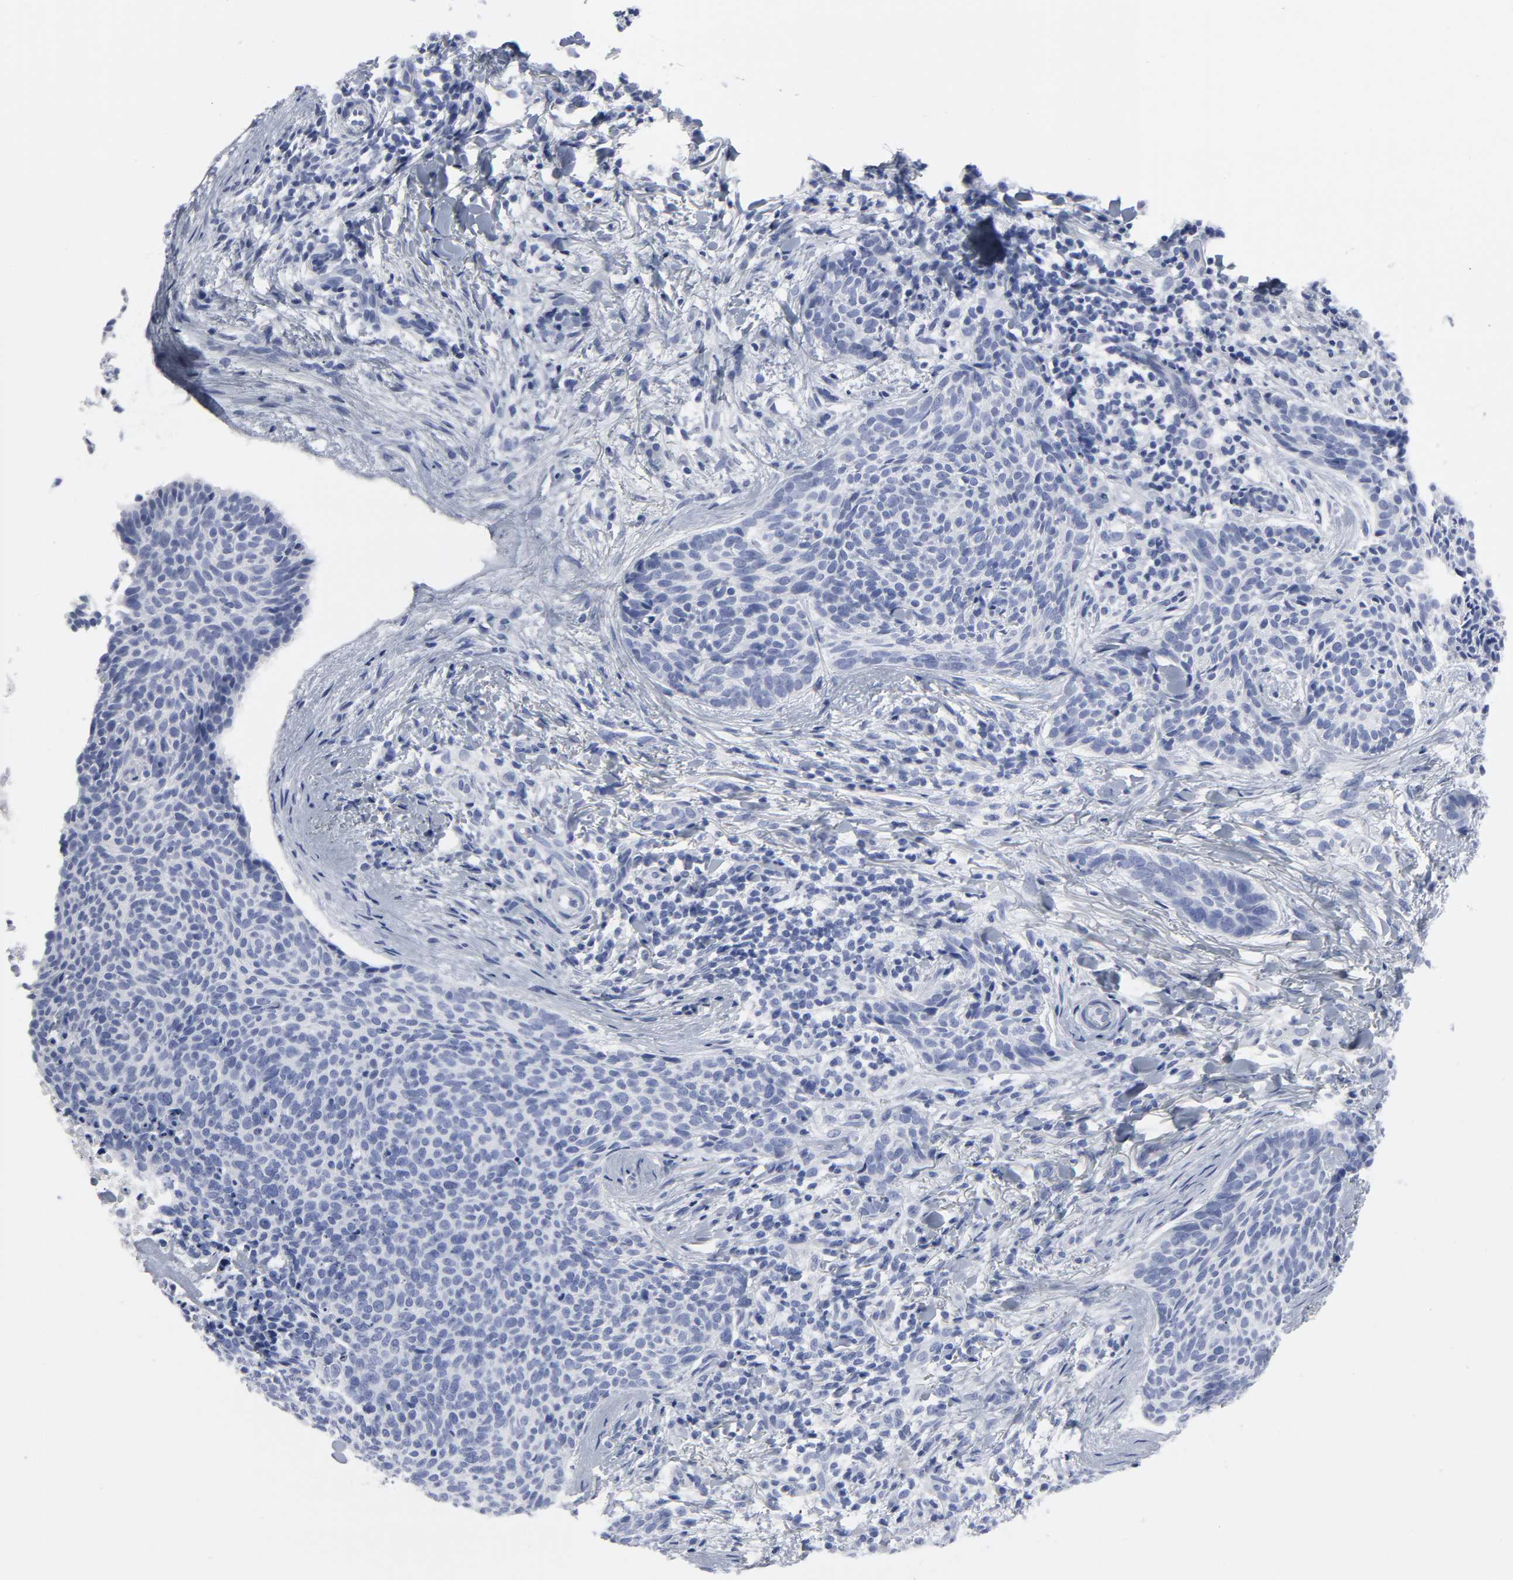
{"staining": {"intensity": "negative", "quantity": "none", "location": "none"}, "tissue": "skin cancer", "cell_type": "Tumor cells", "image_type": "cancer", "snomed": [{"axis": "morphology", "description": "Normal tissue, NOS"}, {"axis": "morphology", "description": "Basal cell carcinoma"}, {"axis": "topography", "description": "Skin"}], "caption": "Immunohistochemistry (IHC) photomicrograph of human skin basal cell carcinoma stained for a protein (brown), which reveals no positivity in tumor cells. The staining is performed using DAB (3,3'-diaminobenzidine) brown chromogen with nuclei counter-stained in using hematoxylin.", "gene": "HNF4A", "patient": {"sex": "female", "age": 57}}